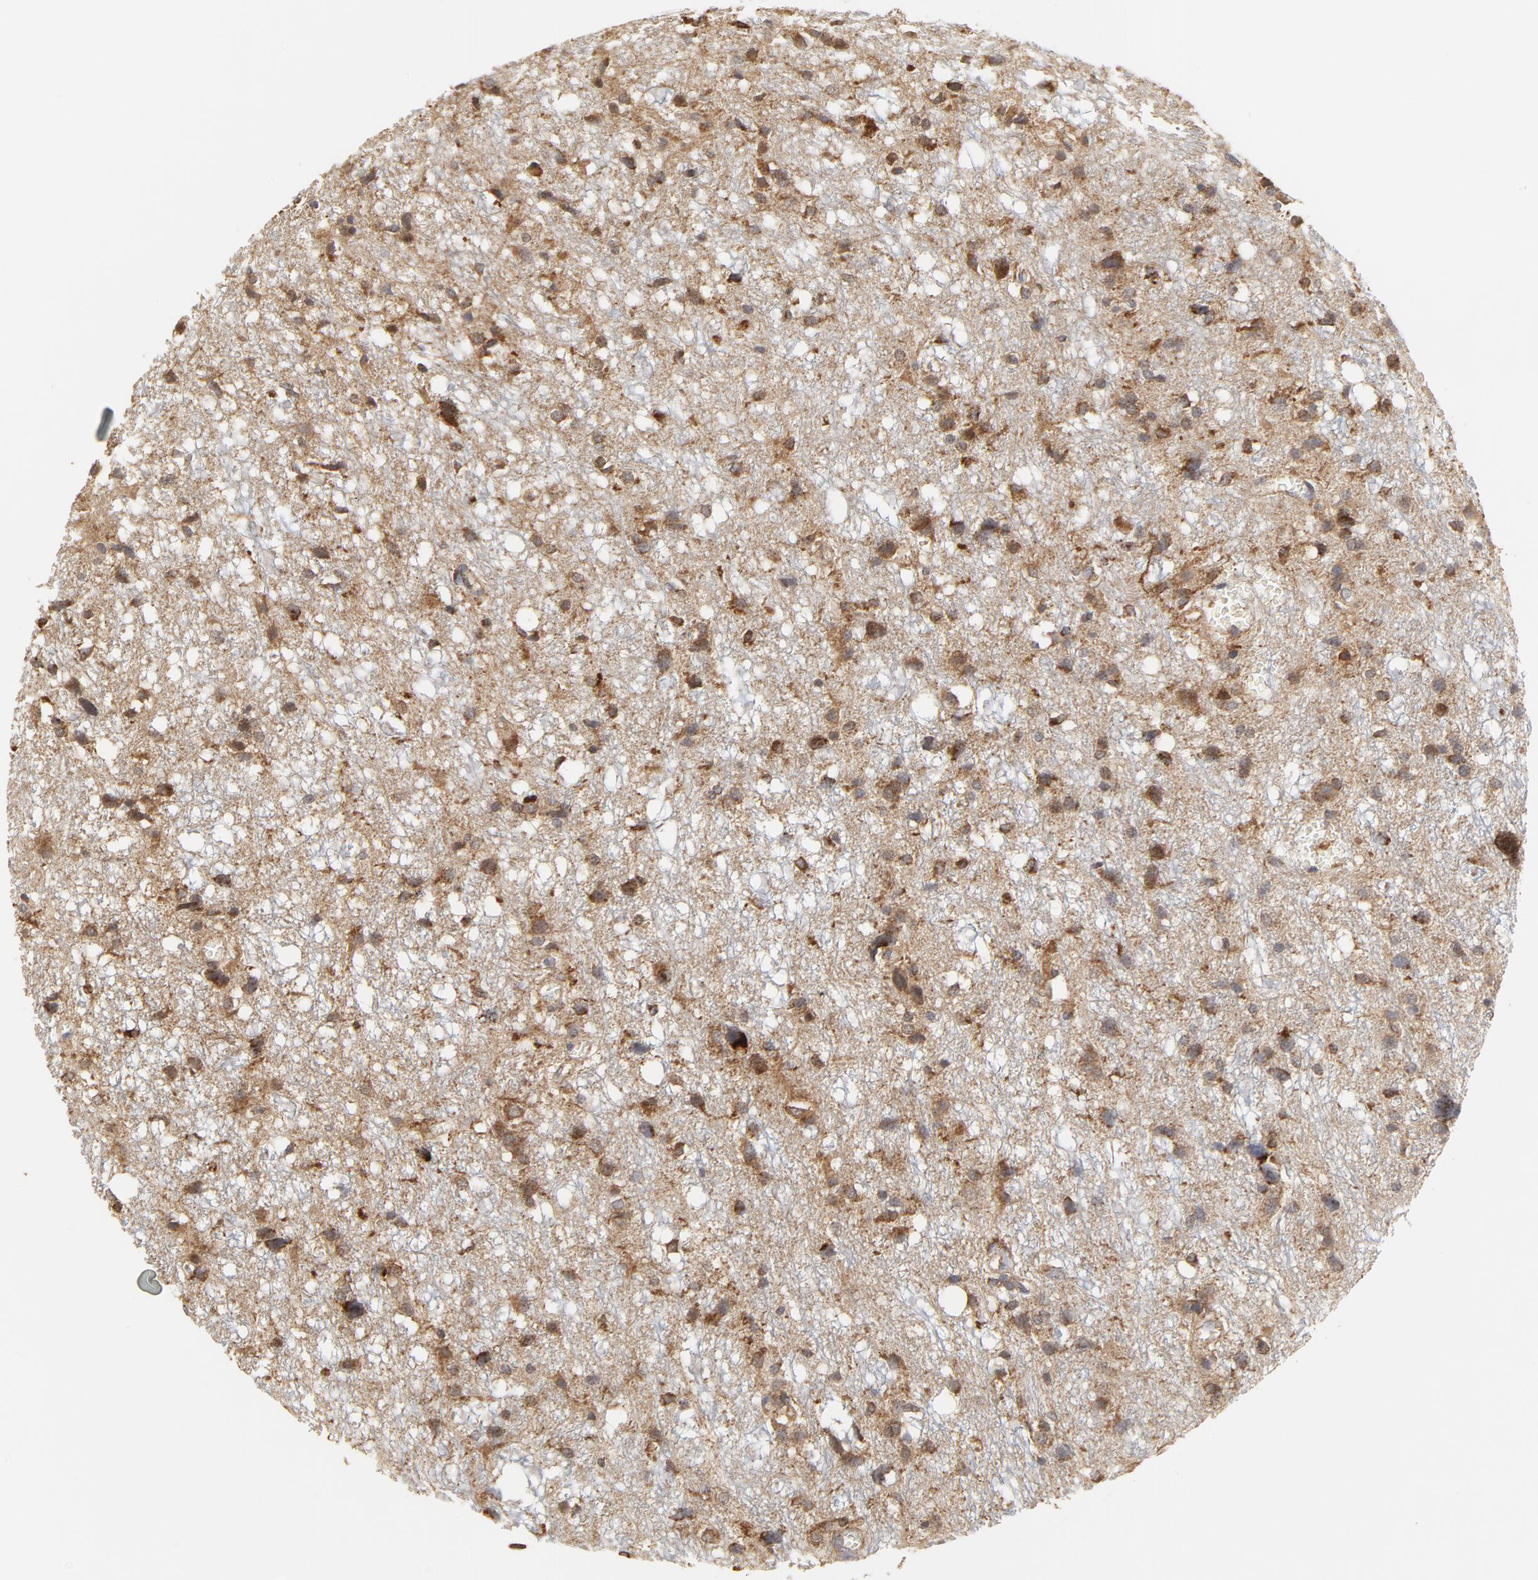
{"staining": {"intensity": "moderate", "quantity": "25%-75%", "location": "cytoplasmic/membranous"}, "tissue": "glioma", "cell_type": "Tumor cells", "image_type": "cancer", "snomed": [{"axis": "morphology", "description": "Glioma, malignant, High grade"}, {"axis": "topography", "description": "Brain"}], "caption": "This image exhibits glioma stained with immunohistochemistry (IHC) to label a protein in brown. The cytoplasmic/membranous of tumor cells show moderate positivity for the protein. Nuclei are counter-stained blue.", "gene": "RAPGEF4", "patient": {"sex": "female", "age": 59}}